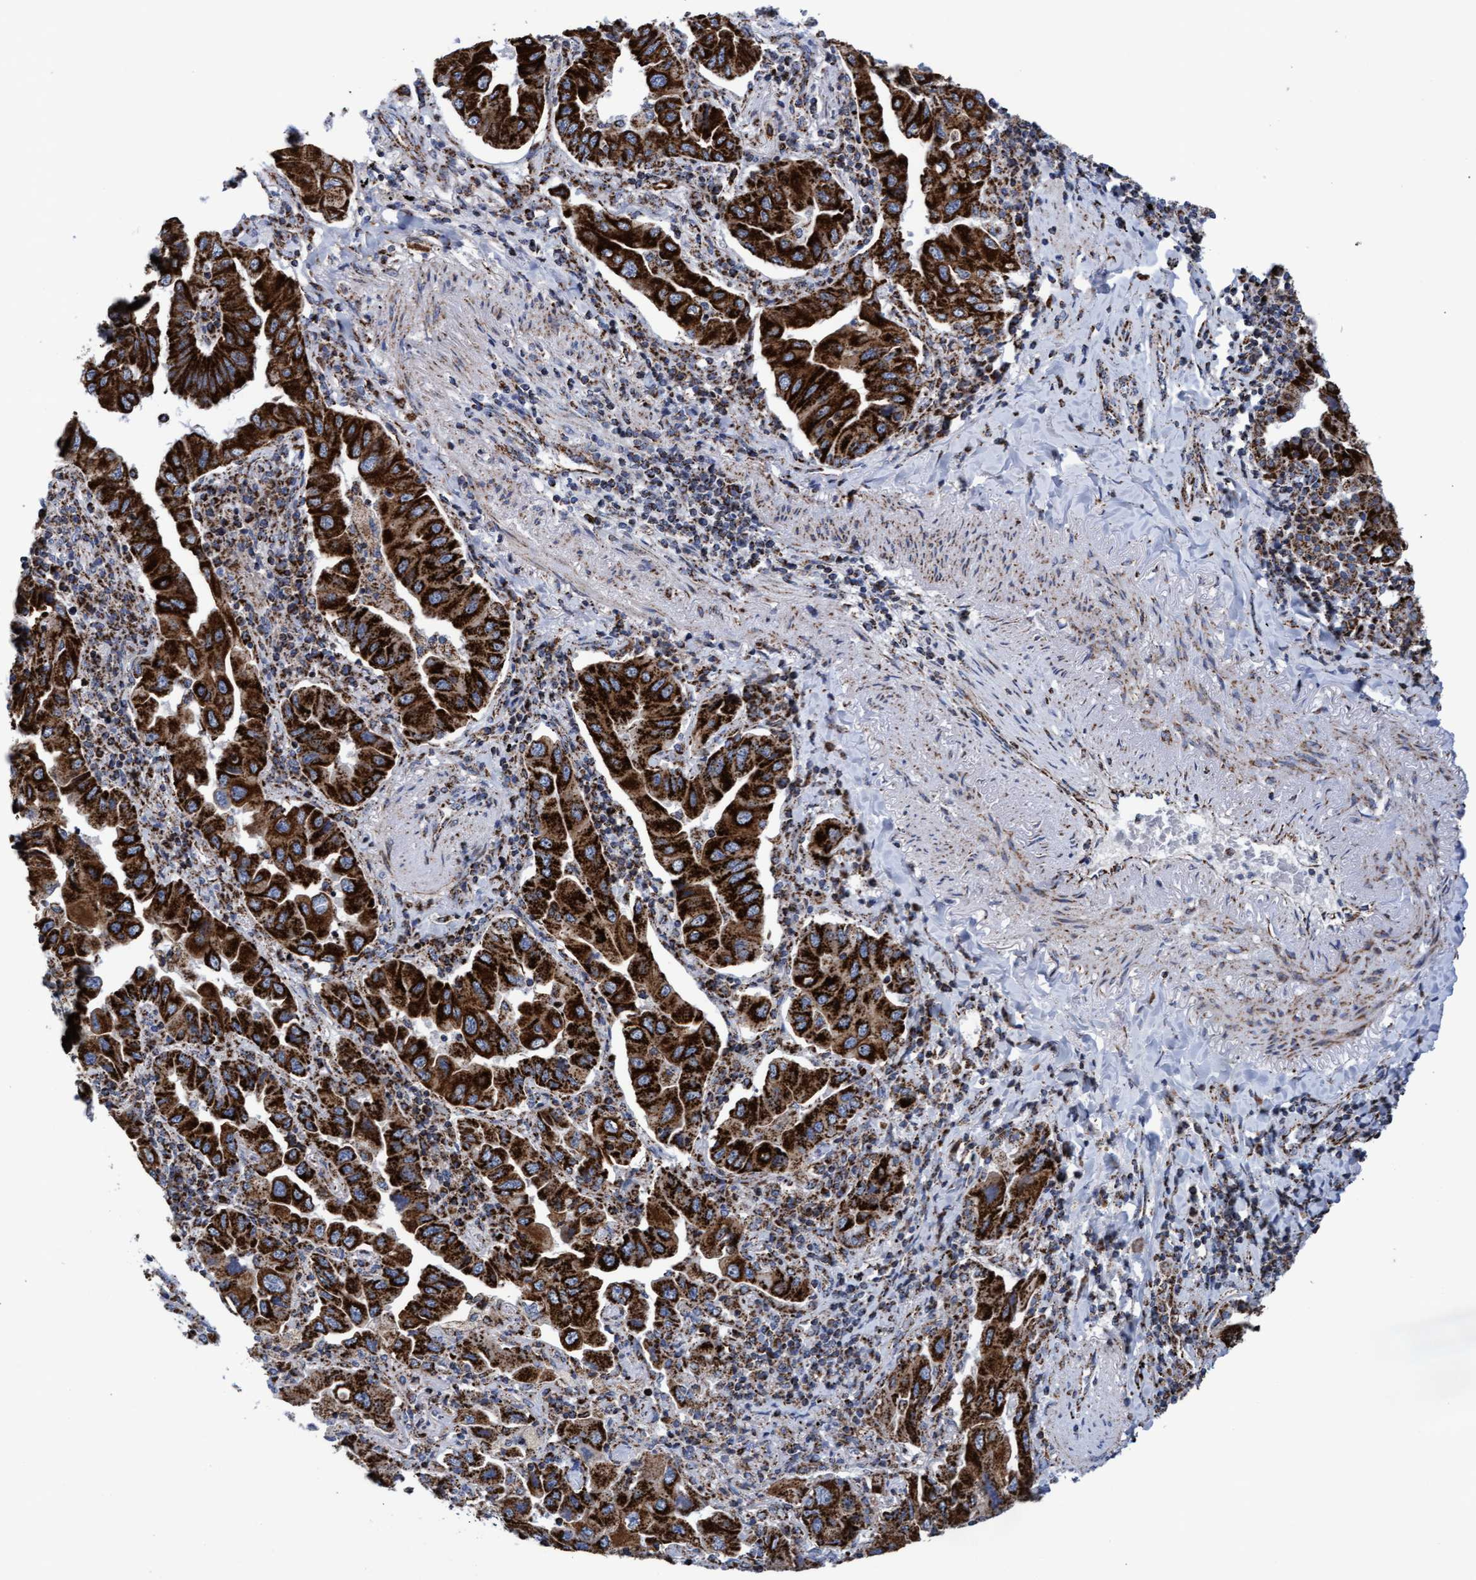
{"staining": {"intensity": "strong", "quantity": ">75%", "location": "cytoplasmic/membranous"}, "tissue": "lung cancer", "cell_type": "Tumor cells", "image_type": "cancer", "snomed": [{"axis": "morphology", "description": "Adenocarcinoma, NOS"}, {"axis": "topography", "description": "Lung"}], "caption": "A photomicrograph of lung adenocarcinoma stained for a protein shows strong cytoplasmic/membranous brown staining in tumor cells.", "gene": "MRPL38", "patient": {"sex": "female", "age": 65}}